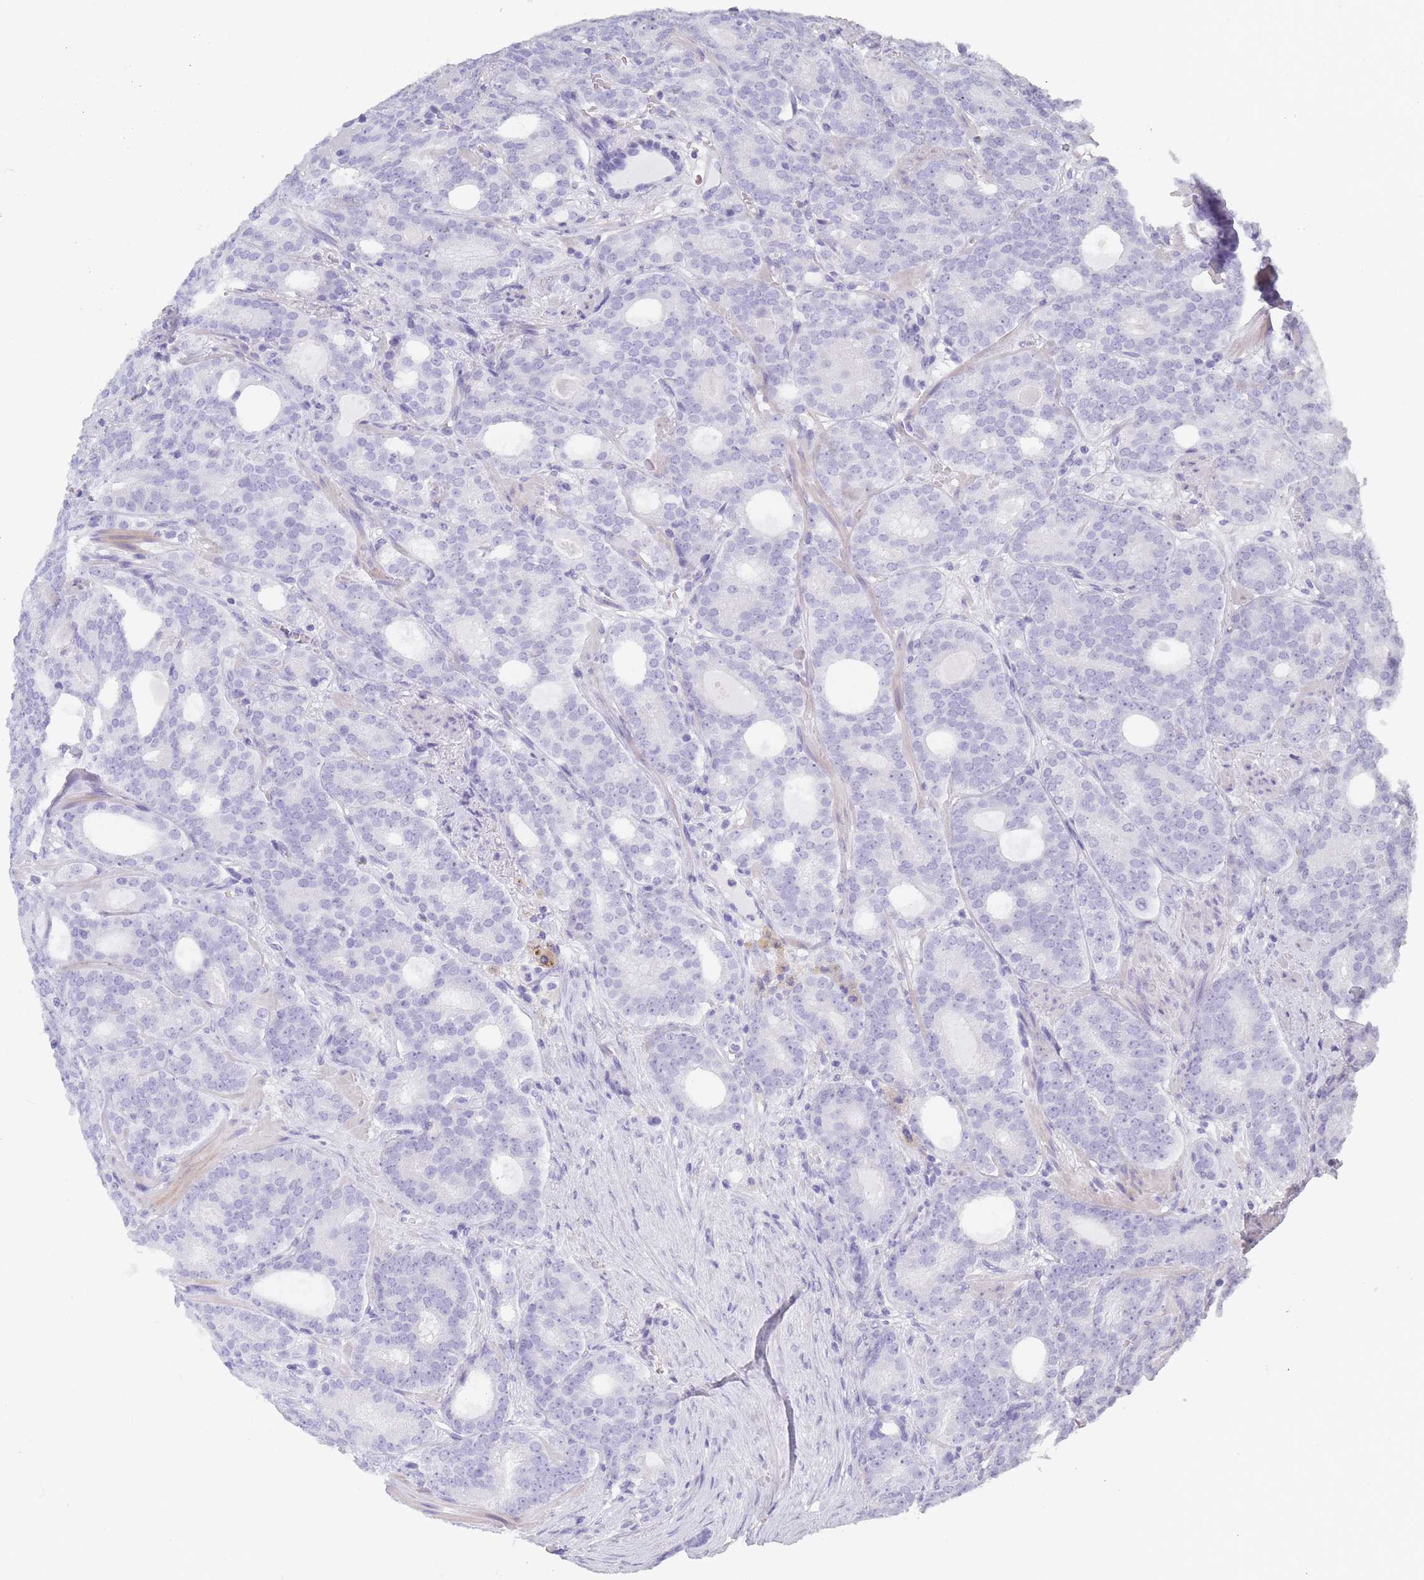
{"staining": {"intensity": "negative", "quantity": "none", "location": "none"}, "tissue": "prostate cancer", "cell_type": "Tumor cells", "image_type": "cancer", "snomed": [{"axis": "morphology", "description": "Adenocarcinoma, High grade"}, {"axis": "topography", "description": "Prostate"}], "caption": "DAB immunohistochemical staining of high-grade adenocarcinoma (prostate) reveals no significant expression in tumor cells.", "gene": "OR5D16", "patient": {"sex": "male", "age": 64}}